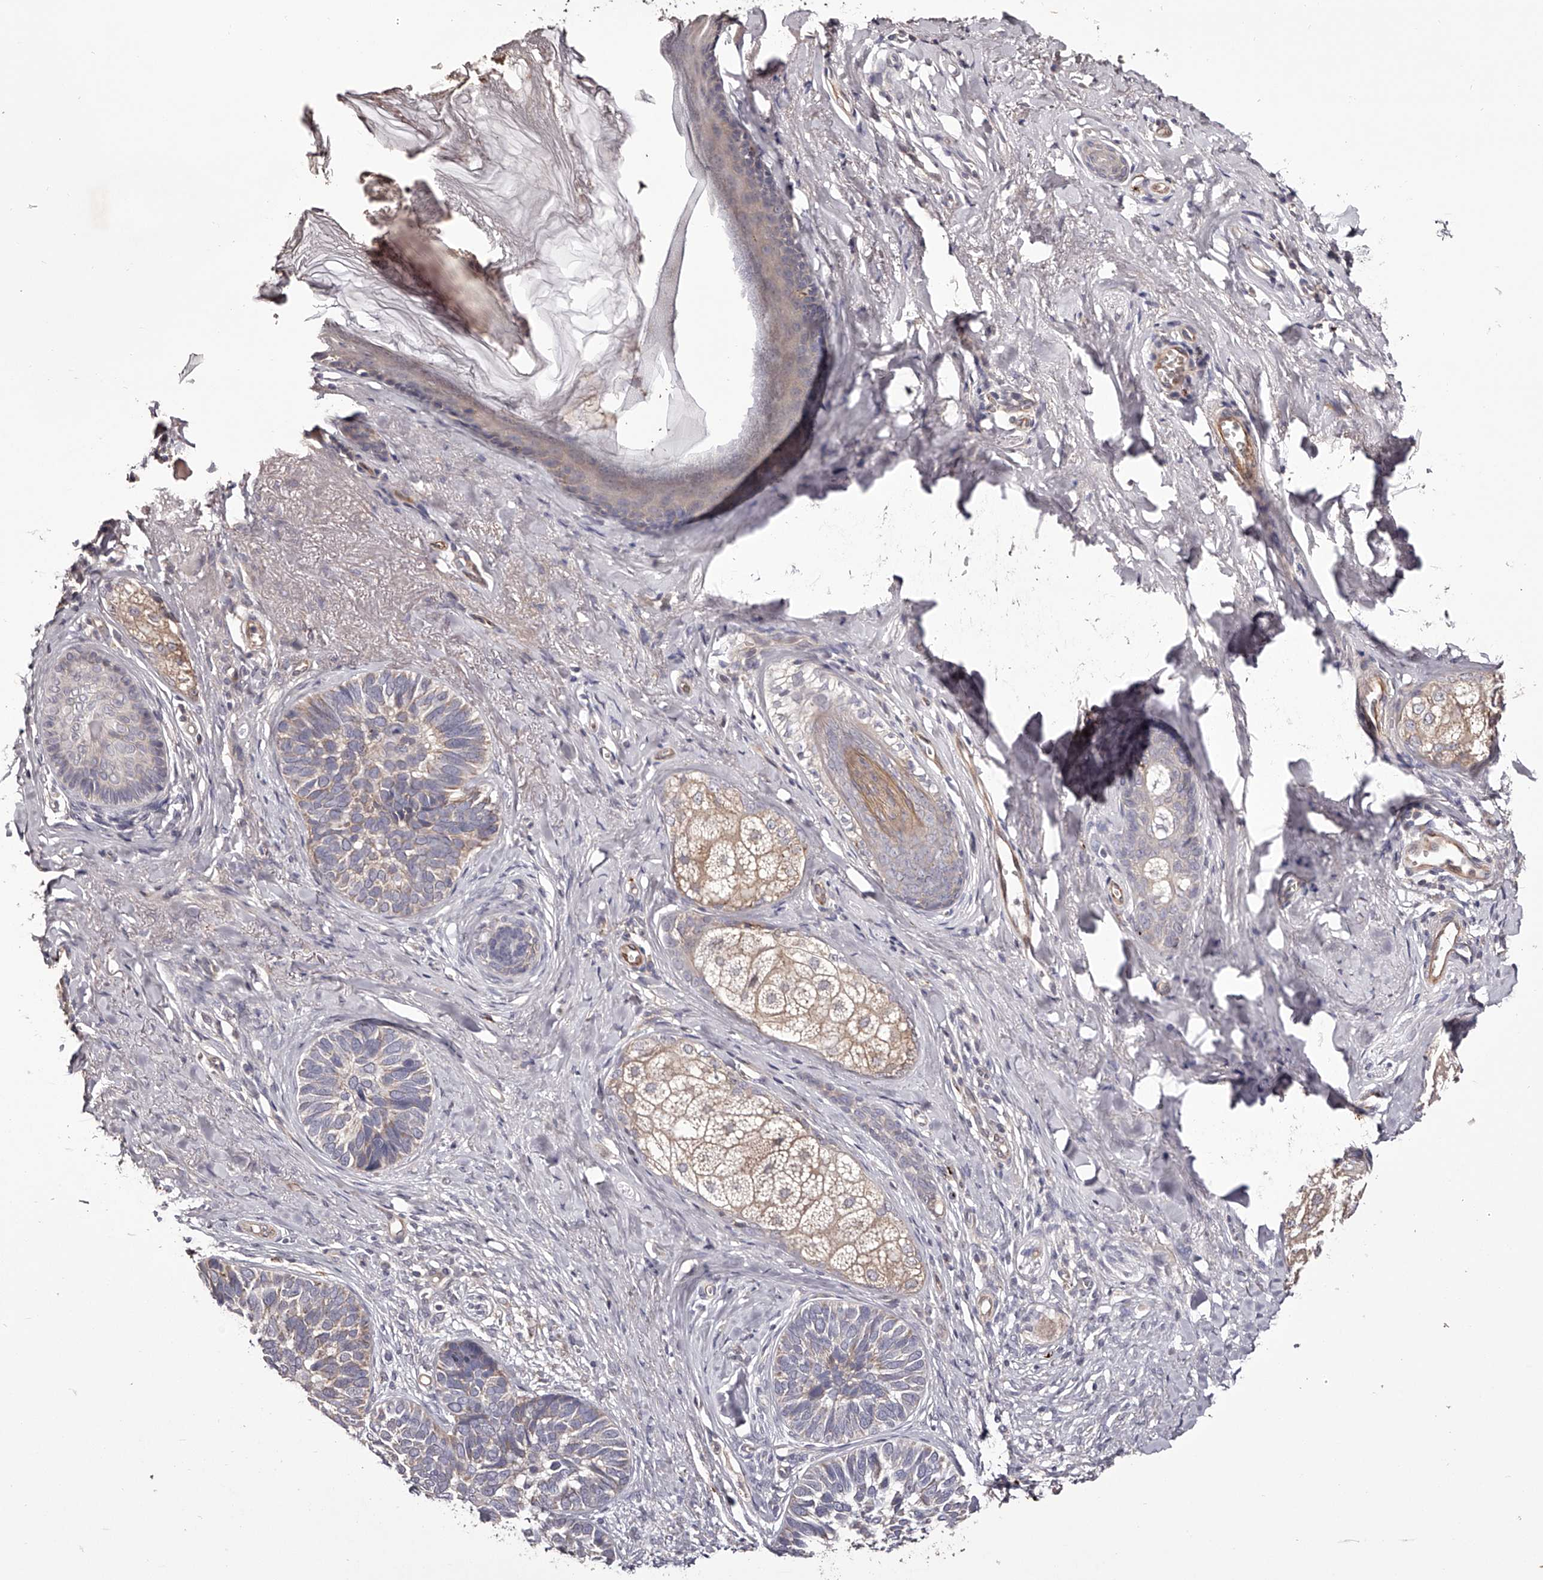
{"staining": {"intensity": "weak", "quantity": "25%-75%", "location": "cytoplasmic/membranous"}, "tissue": "skin cancer", "cell_type": "Tumor cells", "image_type": "cancer", "snomed": [{"axis": "morphology", "description": "Basal cell carcinoma"}, {"axis": "topography", "description": "Skin"}], "caption": "Approximately 25%-75% of tumor cells in skin cancer demonstrate weak cytoplasmic/membranous protein expression as visualized by brown immunohistochemical staining.", "gene": "ODF2L", "patient": {"sex": "male", "age": 62}}